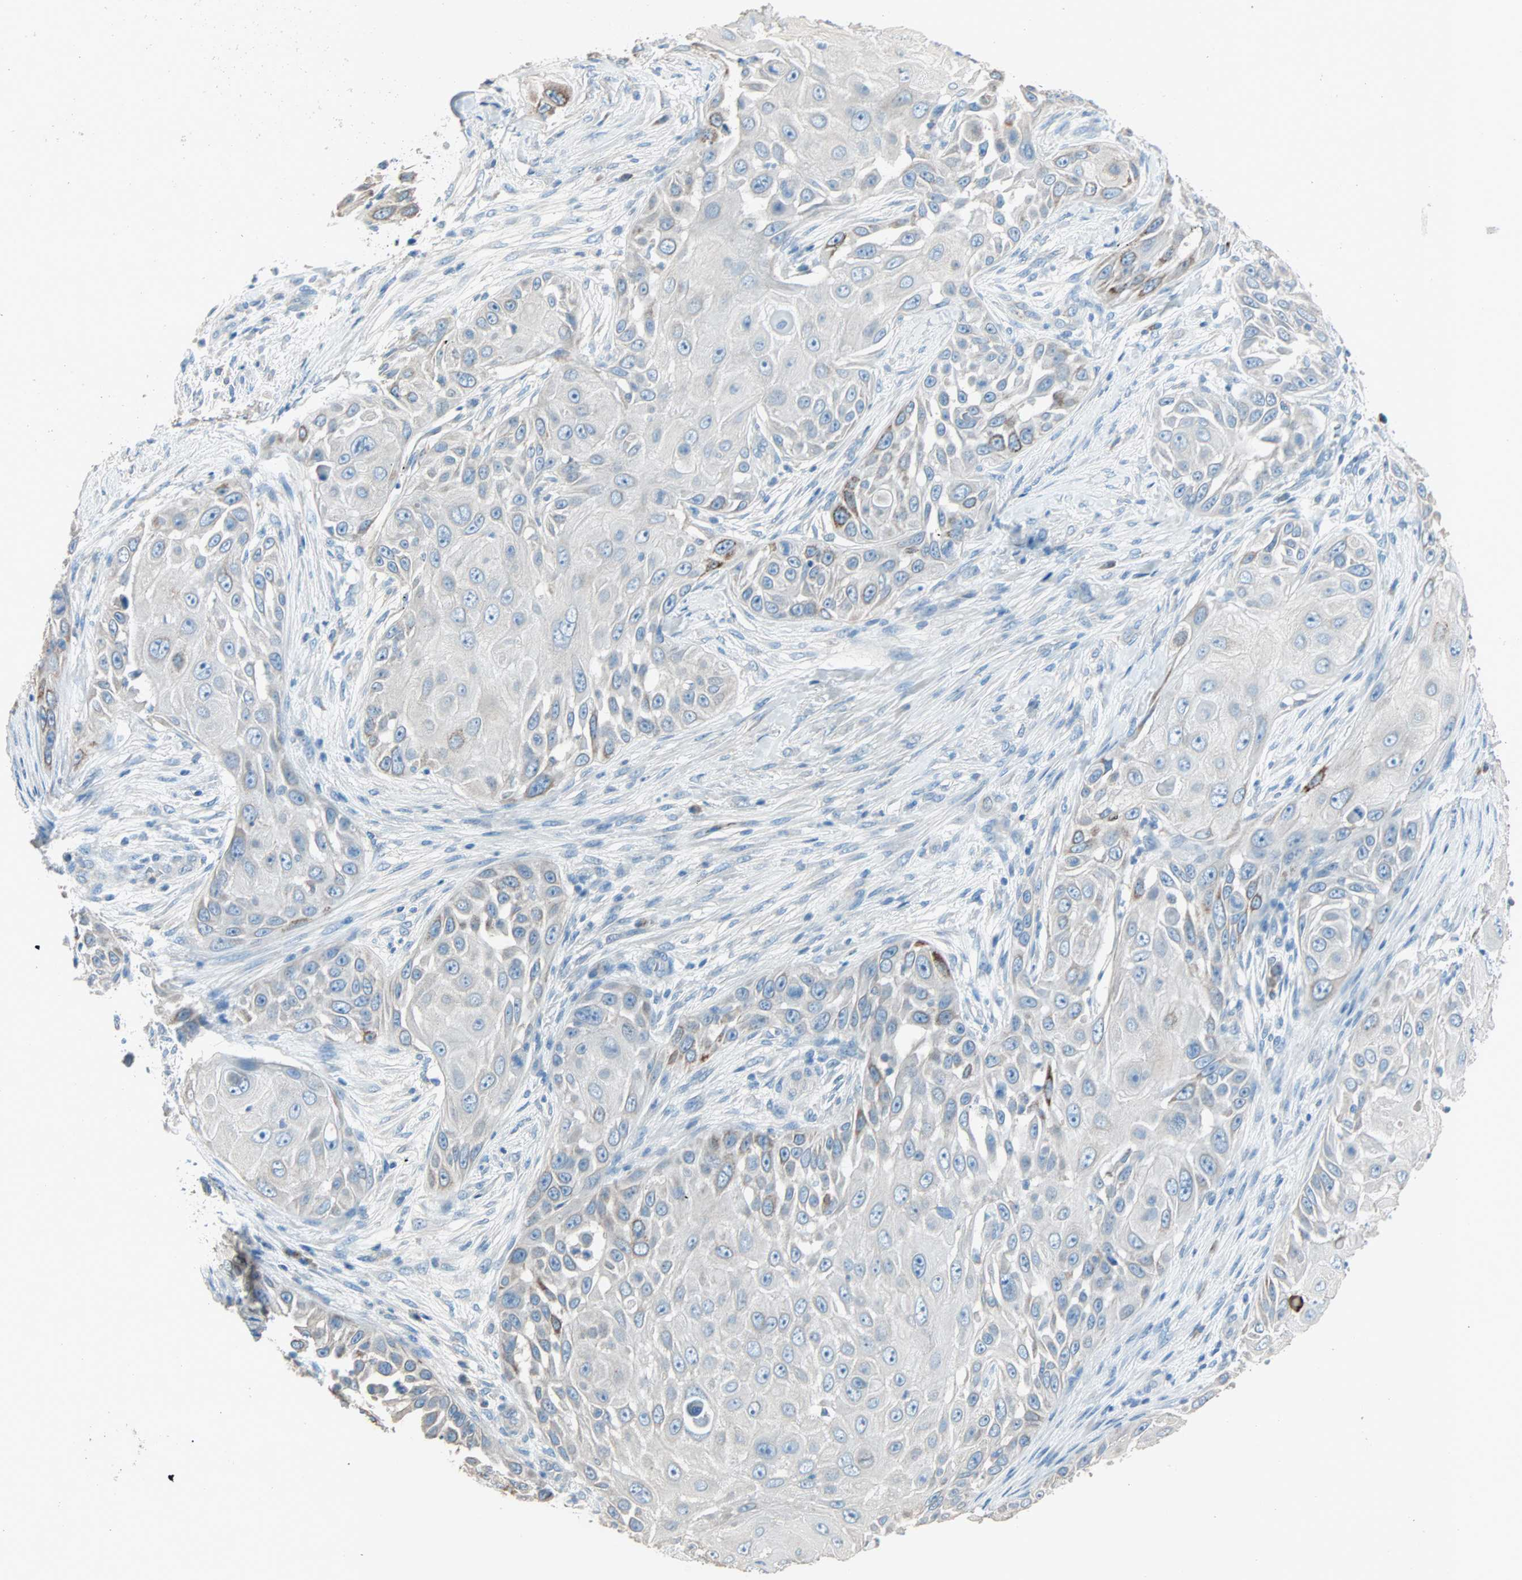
{"staining": {"intensity": "negative", "quantity": "none", "location": "none"}, "tissue": "skin cancer", "cell_type": "Tumor cells", "image_type": "cancer", "snomed": [{"axis": "morphology", "description": "Squamous cell carcinoma, NOS"}, {"axis": "topography", "description": "Skin"}], "caption": "Immunohistochemistry of skin squamous cell carcinoma reveals no expression in tumor cells. (DAB (3,3'-diaminobenzidine) IHC, high magnification).", "gene": "ACVRL1", "patient": {"sex": "female", "age": 44}}